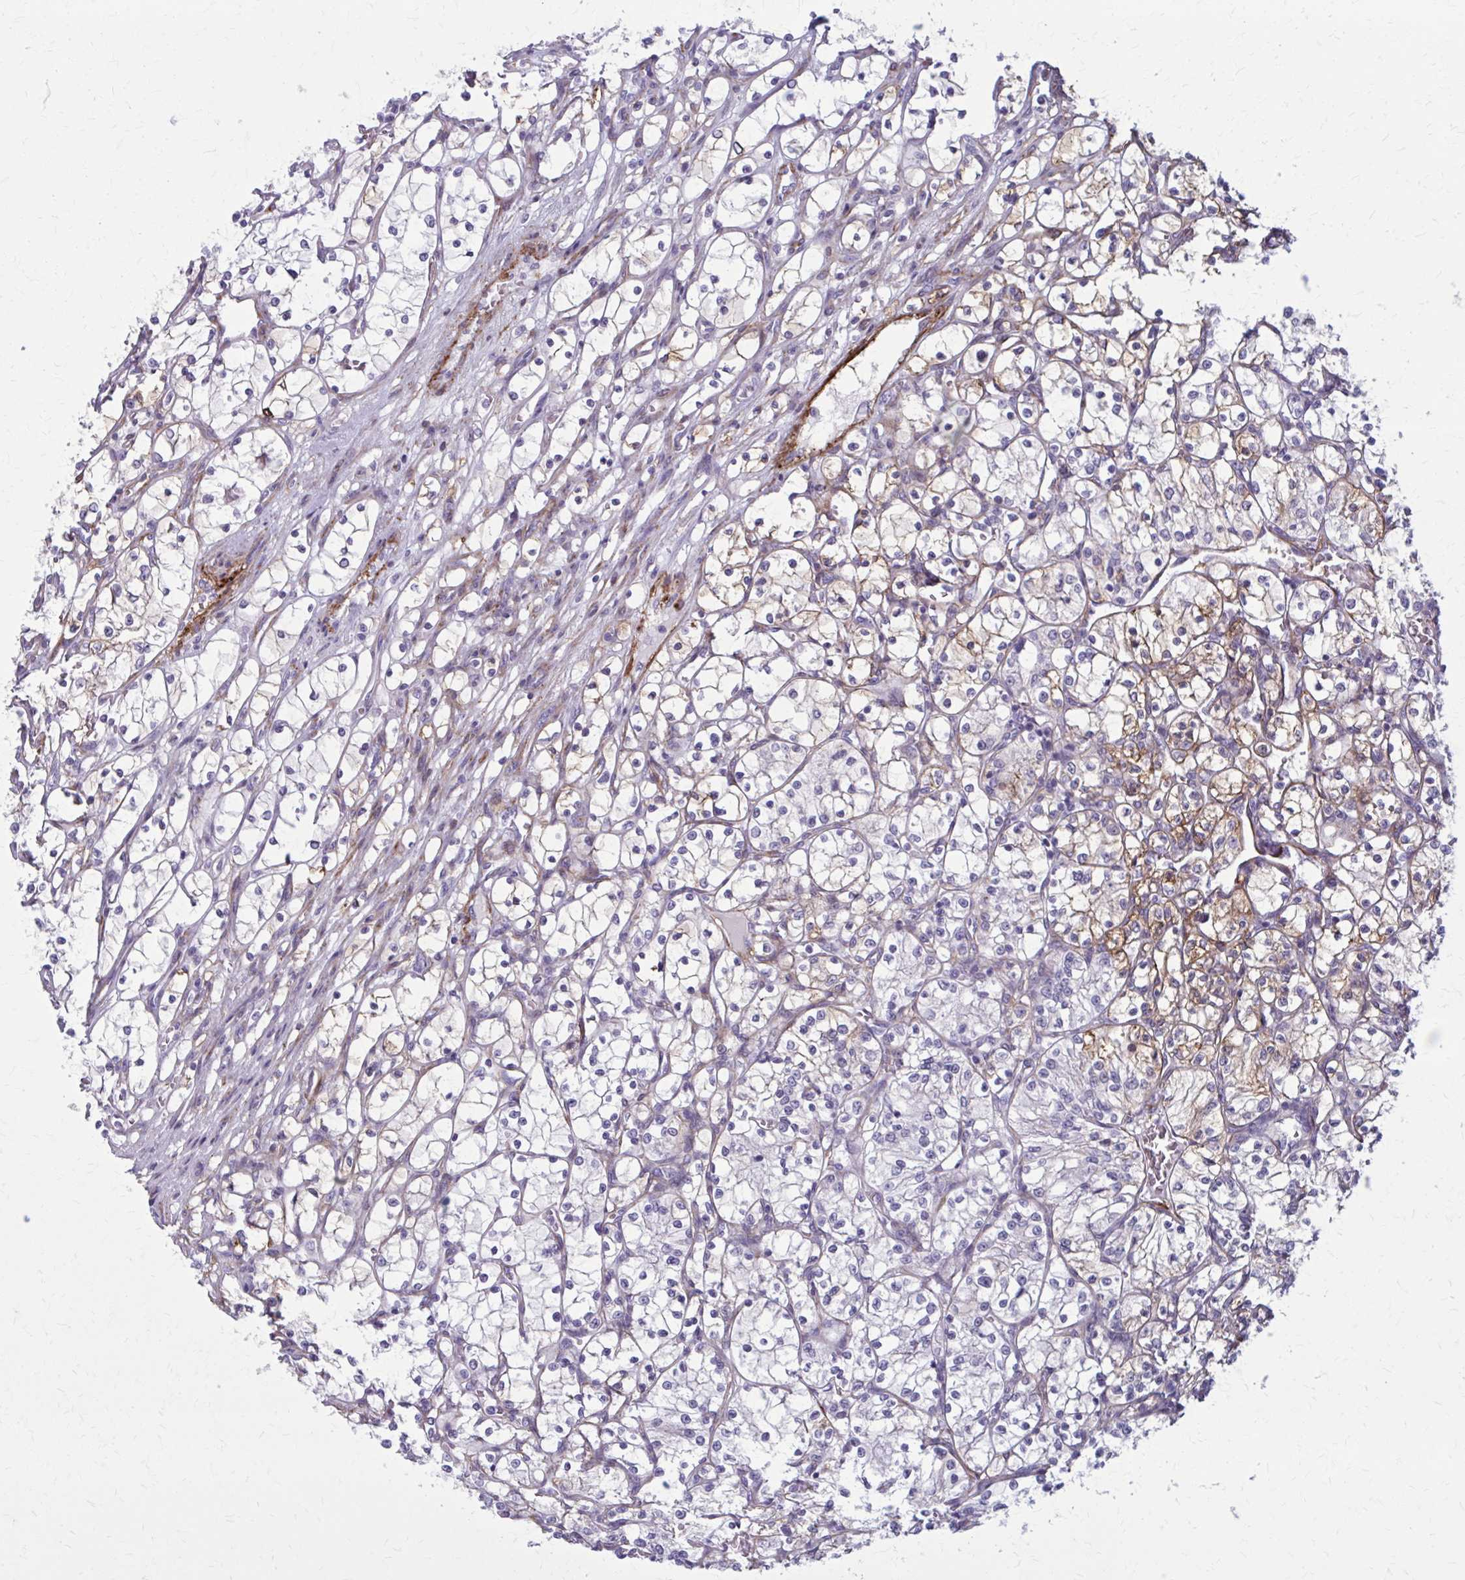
{"staining": {"intensity": "weak", "quantity": "<25%", "location": "cytoplasmic/membranous"}, "tissue": "renal cancer", "cell_type": "Tumor cells", "image_type": "cancer", "snomed": [{"axis": "morphology", "description": "Adenocarcinoma, NOS"}, {"axis": "topography", "description": "Kidney"}], "caption": "Renal adenocarcinoma was stained to show a protein in brown. There is no significant positivity in tumor cells.", "gene": "AKAP12", "patient": {"sex": "female", "age": 69}}